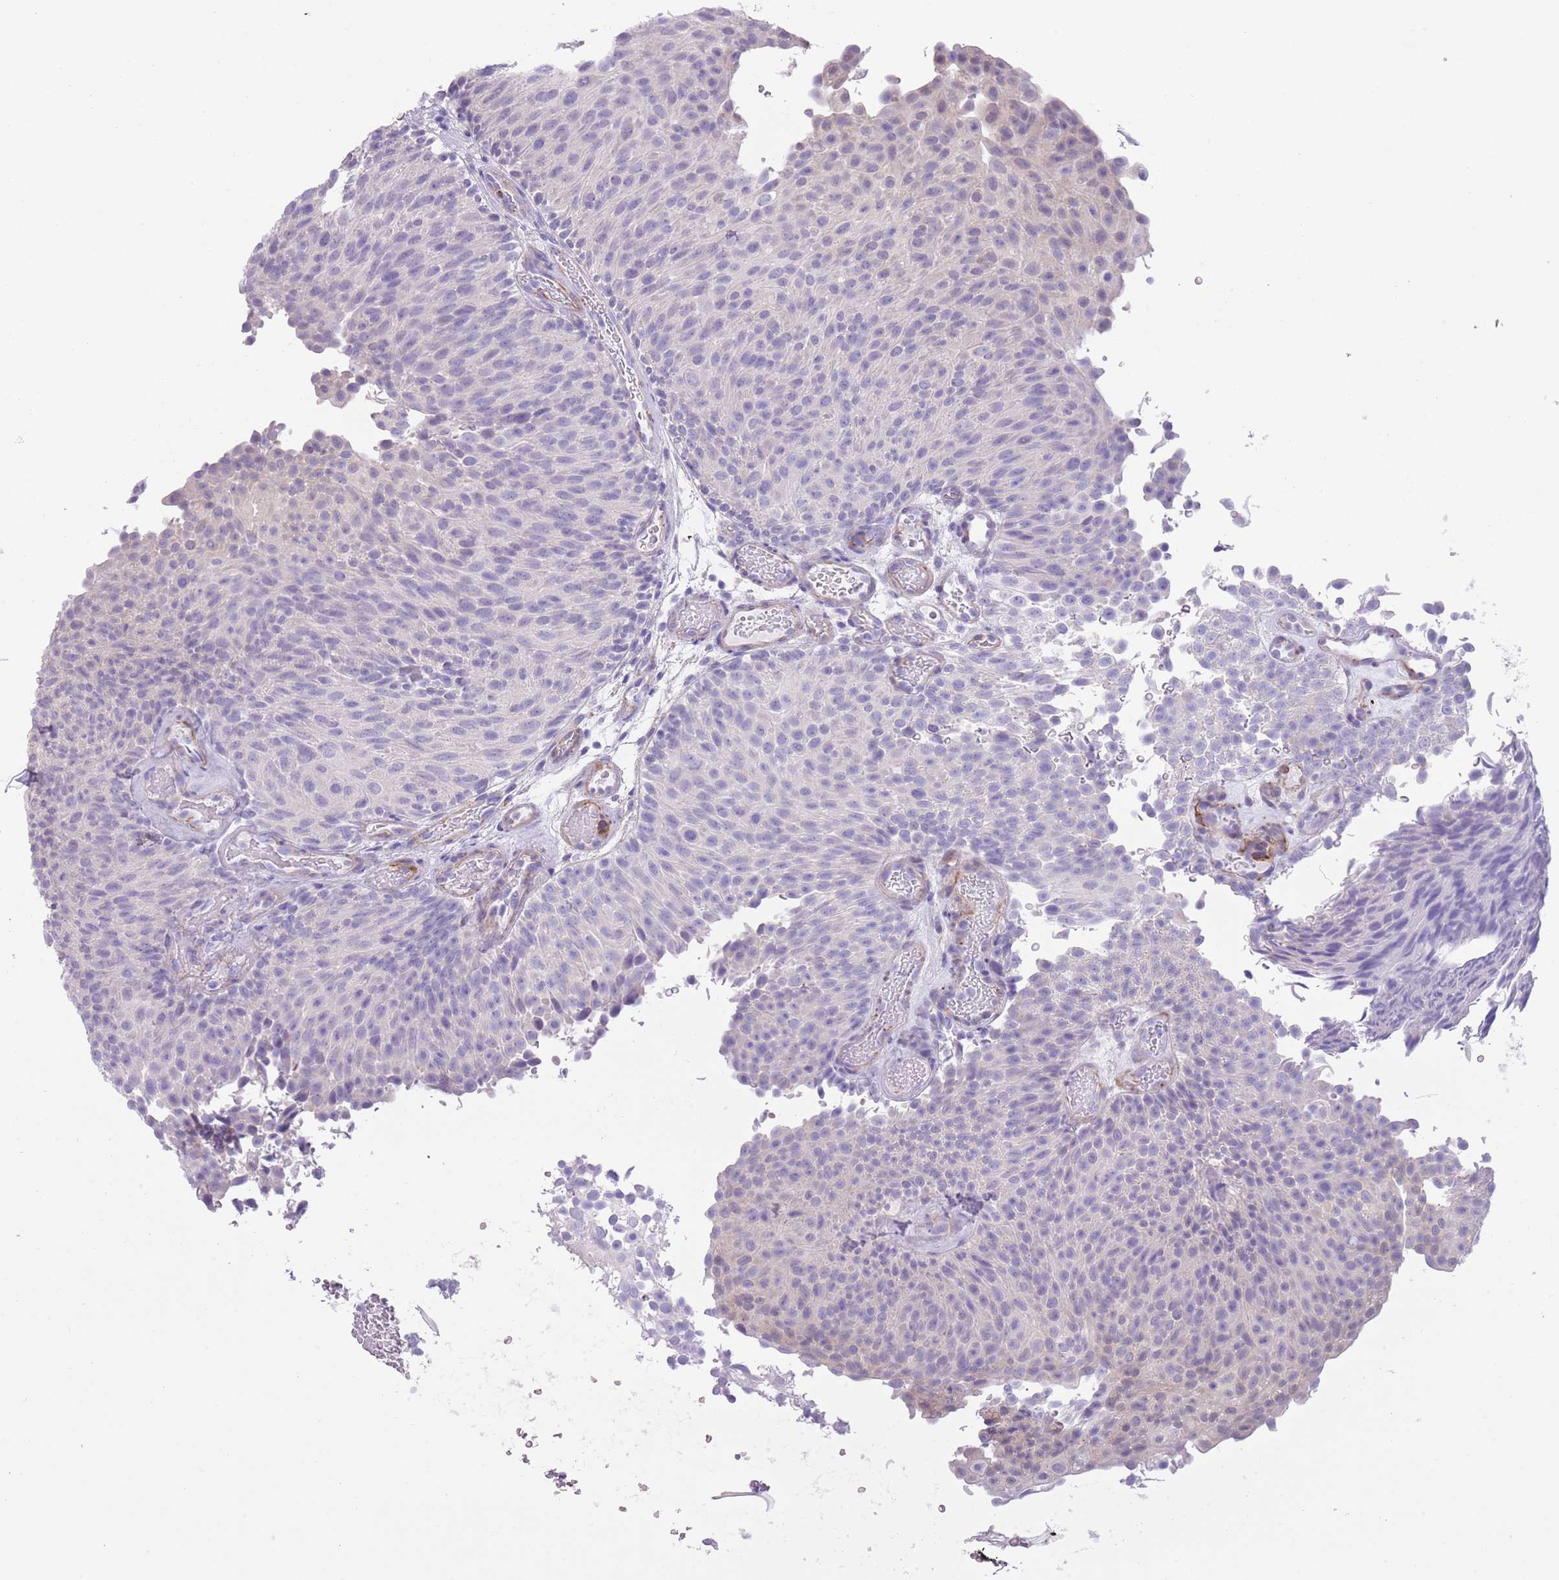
{"staining": {"intensity": "negative", "quantity": "none", "location": "none"}, "tissue": "urothelial cancer", "cell_type": "Tumor cells", "image_type": "cancer", "snomed": [{"axis": "morphology", "description": "Urothelial carcinoma, Low grade"}, {"axis": "topography", "description": "Urinary bladder"}], "caption": "Urothelial cancer was stained to show a protein in brown. There is no significant staining in tumor cells.", "gene": "TSGA13", "patient": {"sex": "male", "age": 78}}